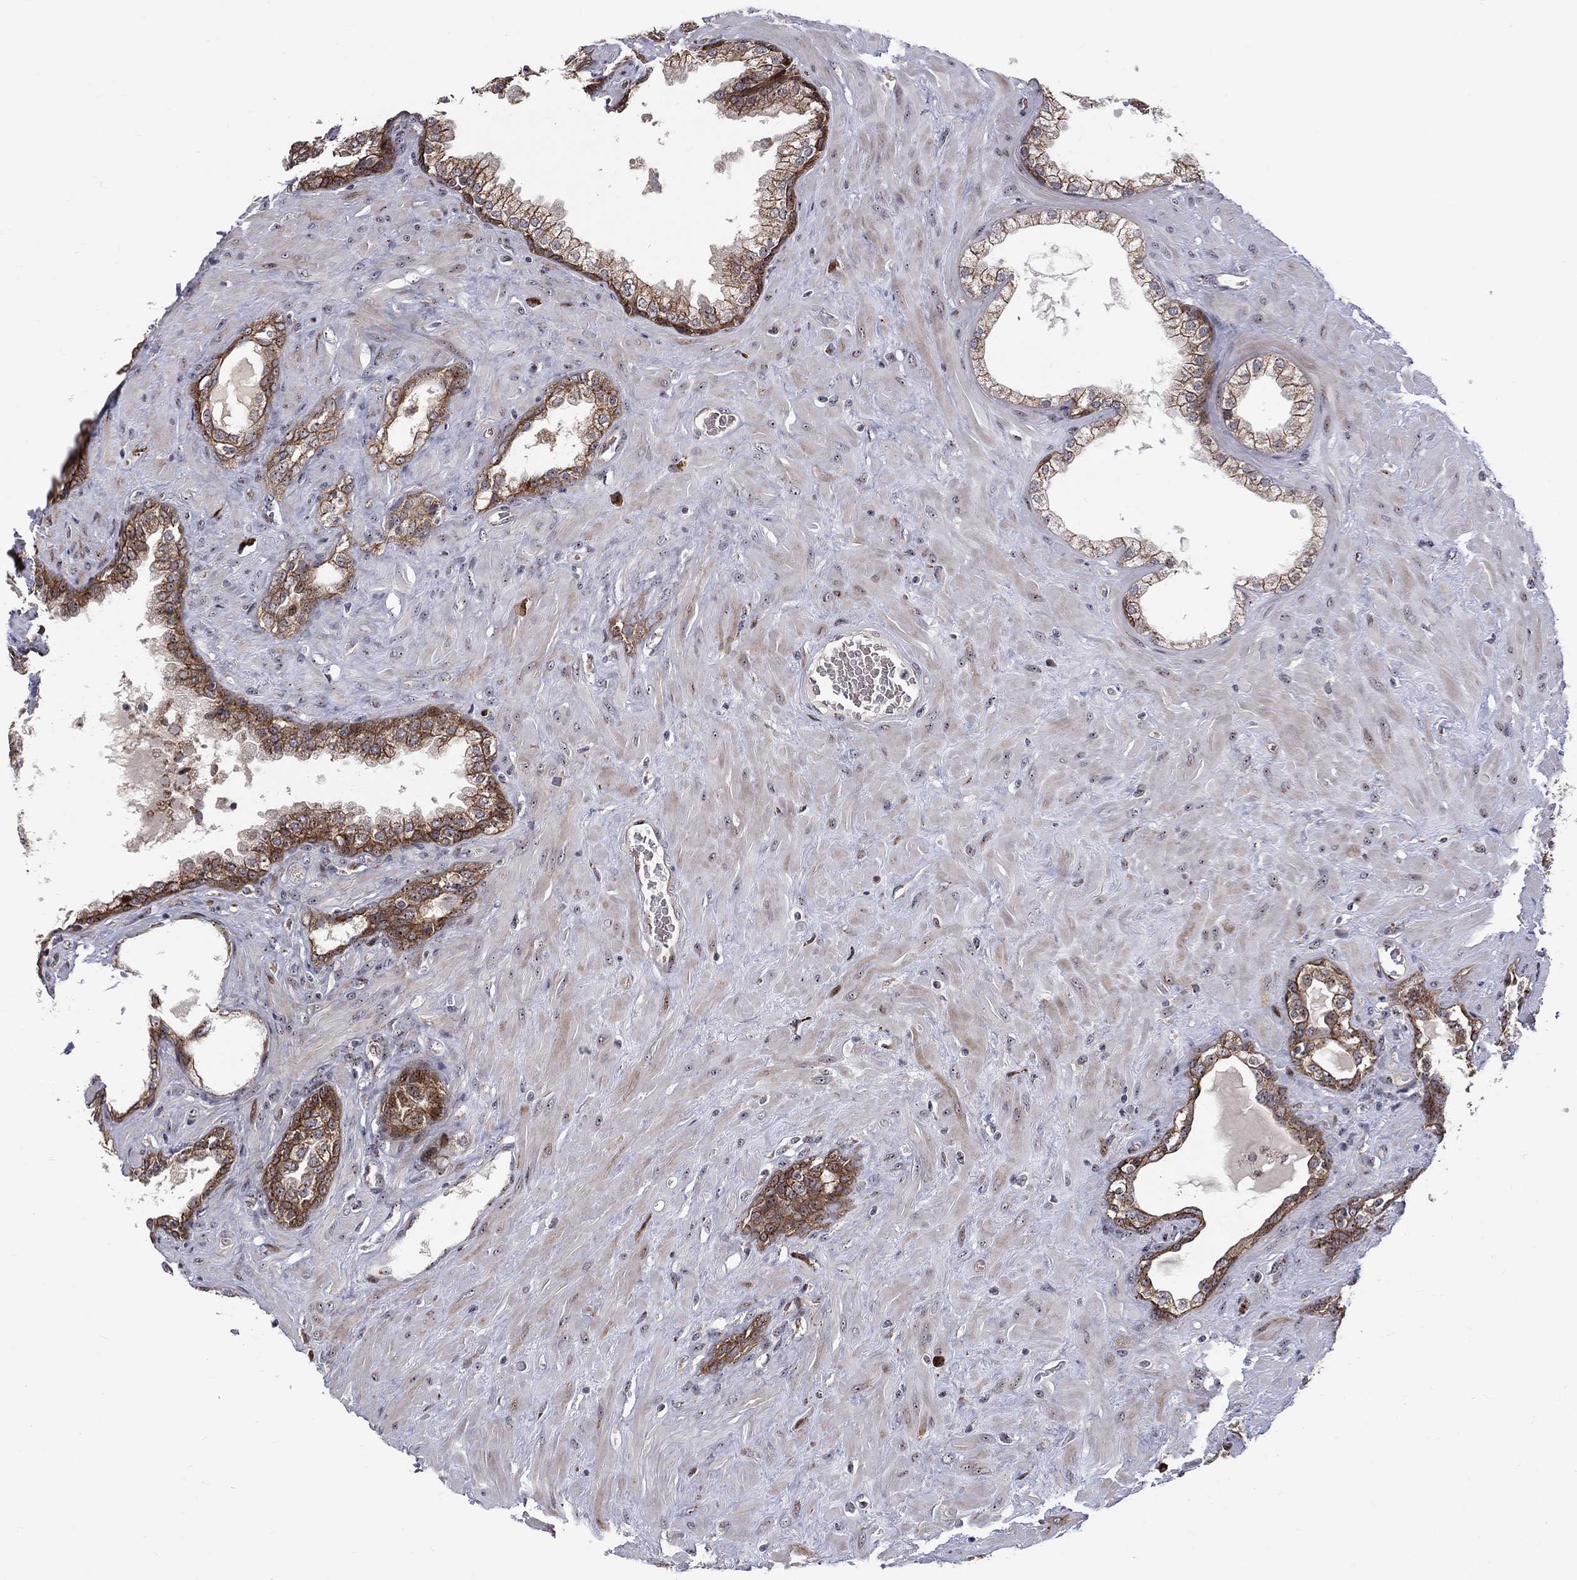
{"staining": {"intensity": "strong", "quantity": "25%-75%", "location": "cytoplasmic/membranous"}, "tissue": "prostate", "cell_type": "Glandular cells", "image_type": "normal", "snomed": [{"axis": "morphology", "description": "Normal tissue, NOS"}, {"axis": "topography", "description": "Prostate"}], "caption": "Immunohistochemical staining of normal prostate shows 25%-75% levels of strong cytoplasmic/membranous protein positivity in approximately 25%-75% of glandular cells. The staining was performed using DAB to visualize the protein expression in brown, while the nuclei were stained in blue with hematoxylin (Magnification: 20x).", "gene": "VHL", "patient": {"sex": "male", "age": 63}}